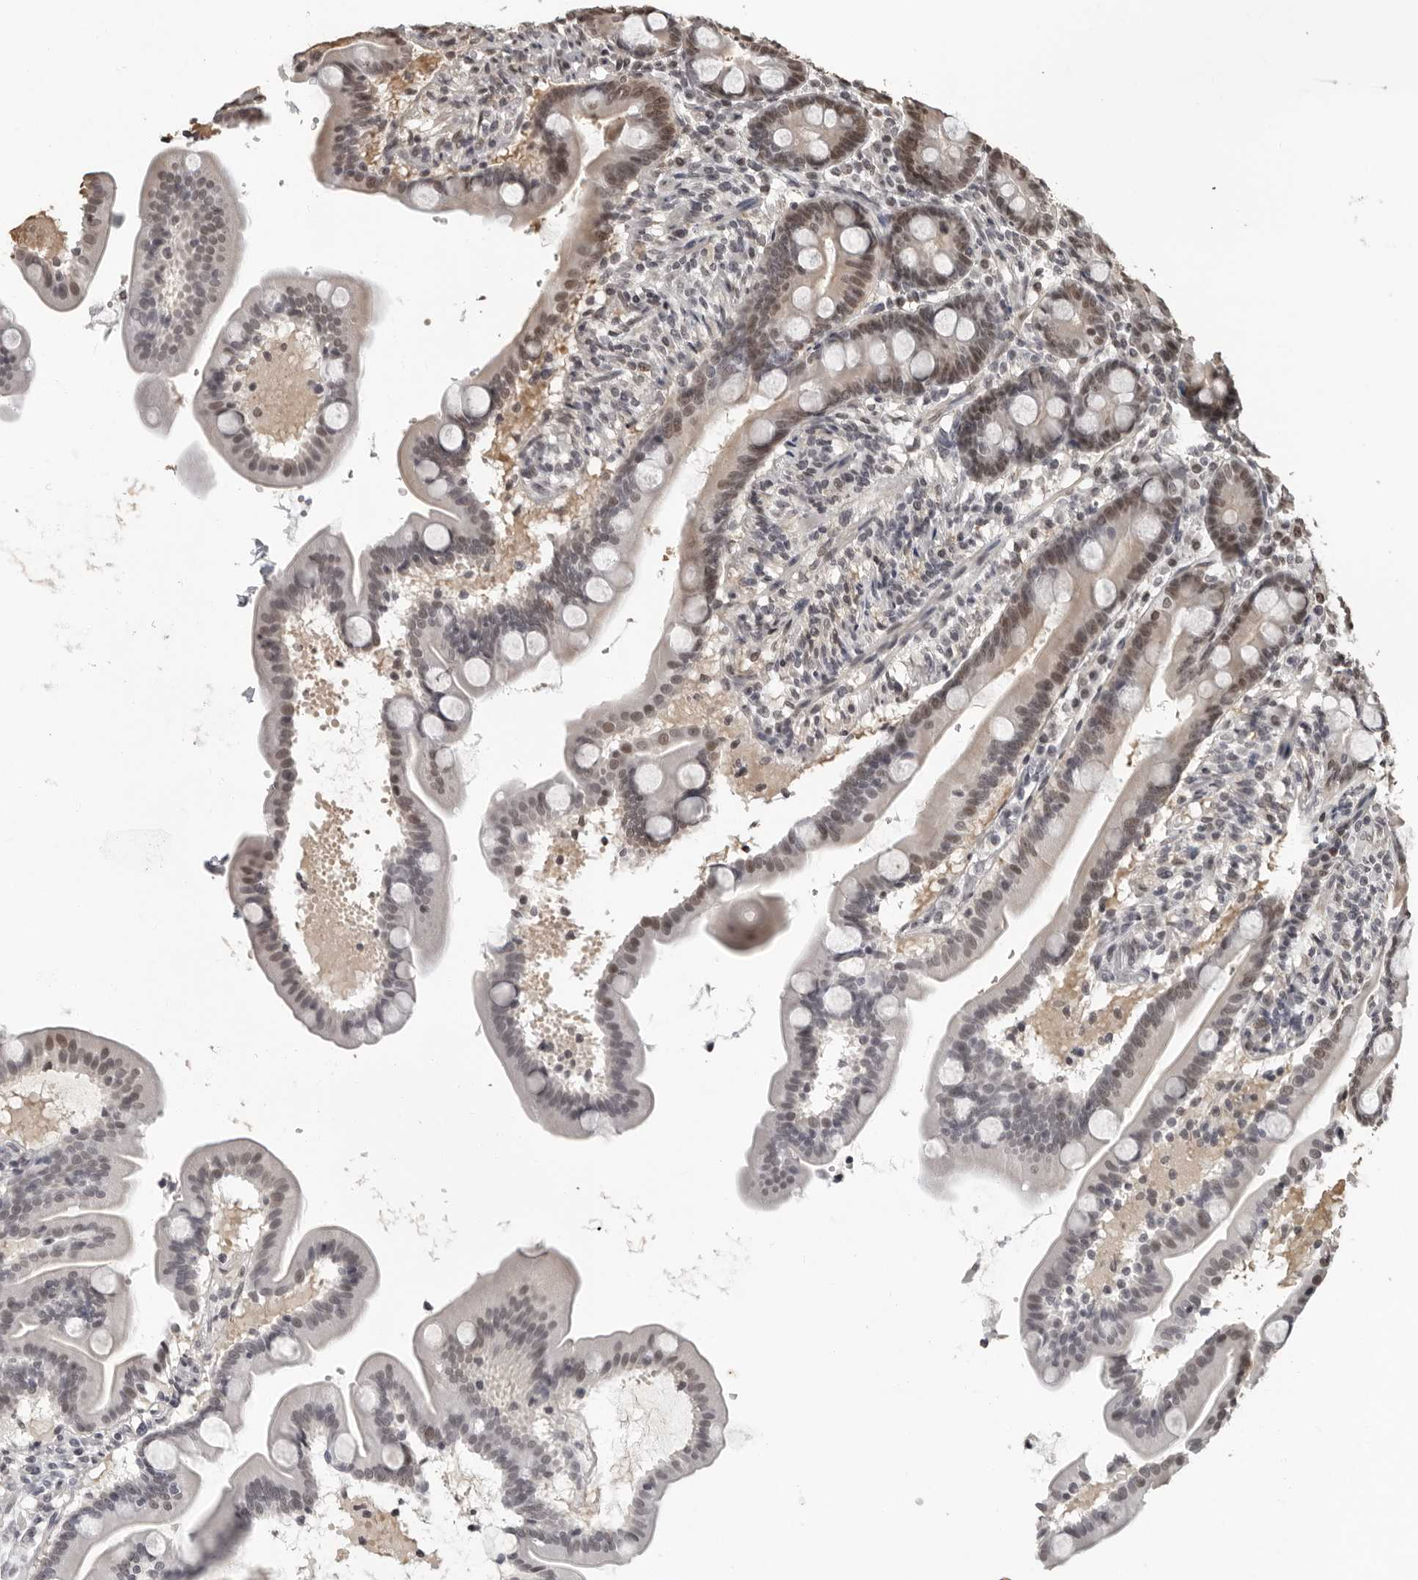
{"staining": {"intensity": "moderate", "quantity": "<25%", "location": "nuclear"}, "tissue": "duodenum", "cell_type": "Glandular cells", "image_type": "normal", "snomed": [{"axis": "morphology", "description": "Normal tissue, NOS"}, {"axis": "topography", "description": "Duodenum"}], "caption": "A micrograph of human duodenum stained for a protein exhibits moderate nuclear brown staining in glandular cells. Immunohistochemistry (ihc) stains the protein of interest in brown and the nuclei are stained blue.", "gene": "ORC1", "patient": {"sex": "male", "age": 54}}